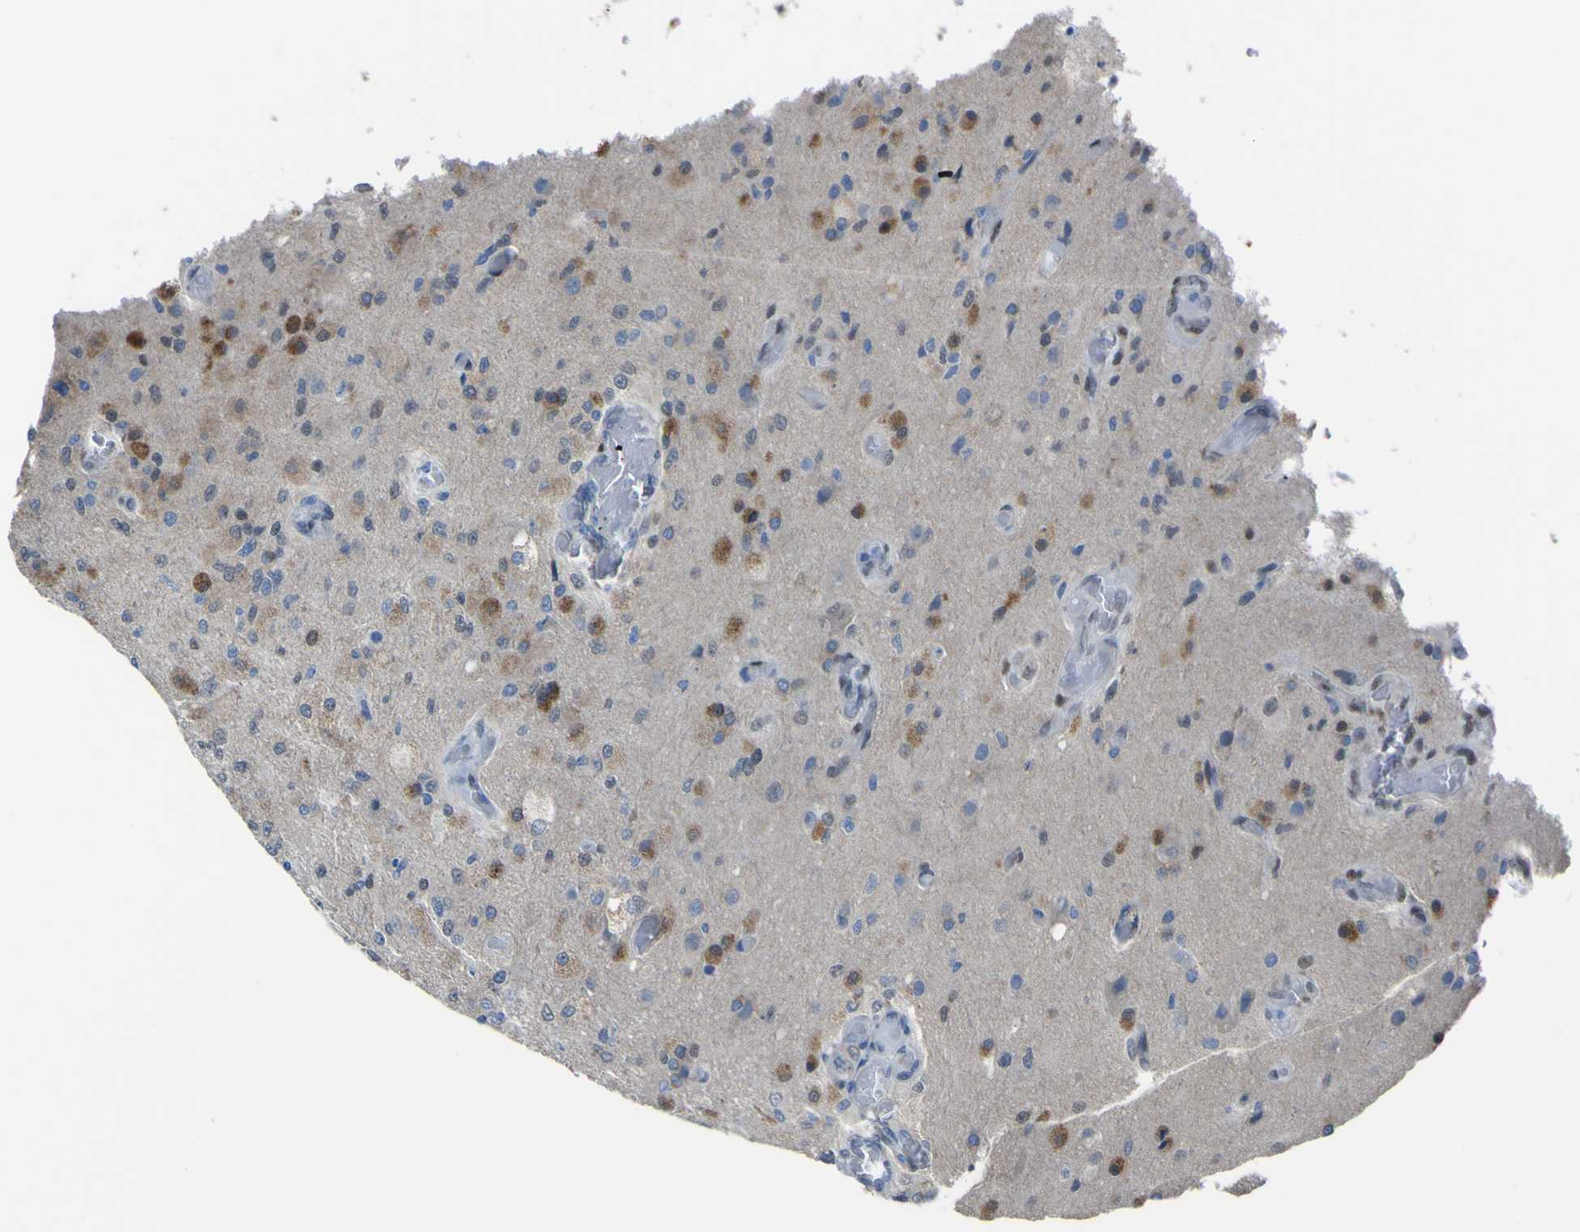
{"staining": {"intensity": "strong", "quantity": "25%-75%", "location": "cytoplasmic/membranous"}, "tissue": "glioma", "cell_type": "Tumor cells", "image_type": "cancer", "snomed": [{"axis": "morphology", "description": "Normal tissue, NOS"}, {"axis": "morphology", "description": "Glioma, malignant, High grade"}, {"axis": "topography", "description": "Cerebral cortex"}], "caption": "Glioma stained with a brown dye displays strong cytoplasmic/membranous positive positivity in about 25%-75% of tumor cells.", "gene": "LRRN1", "patient": {"sex": "male", "age": 77}}